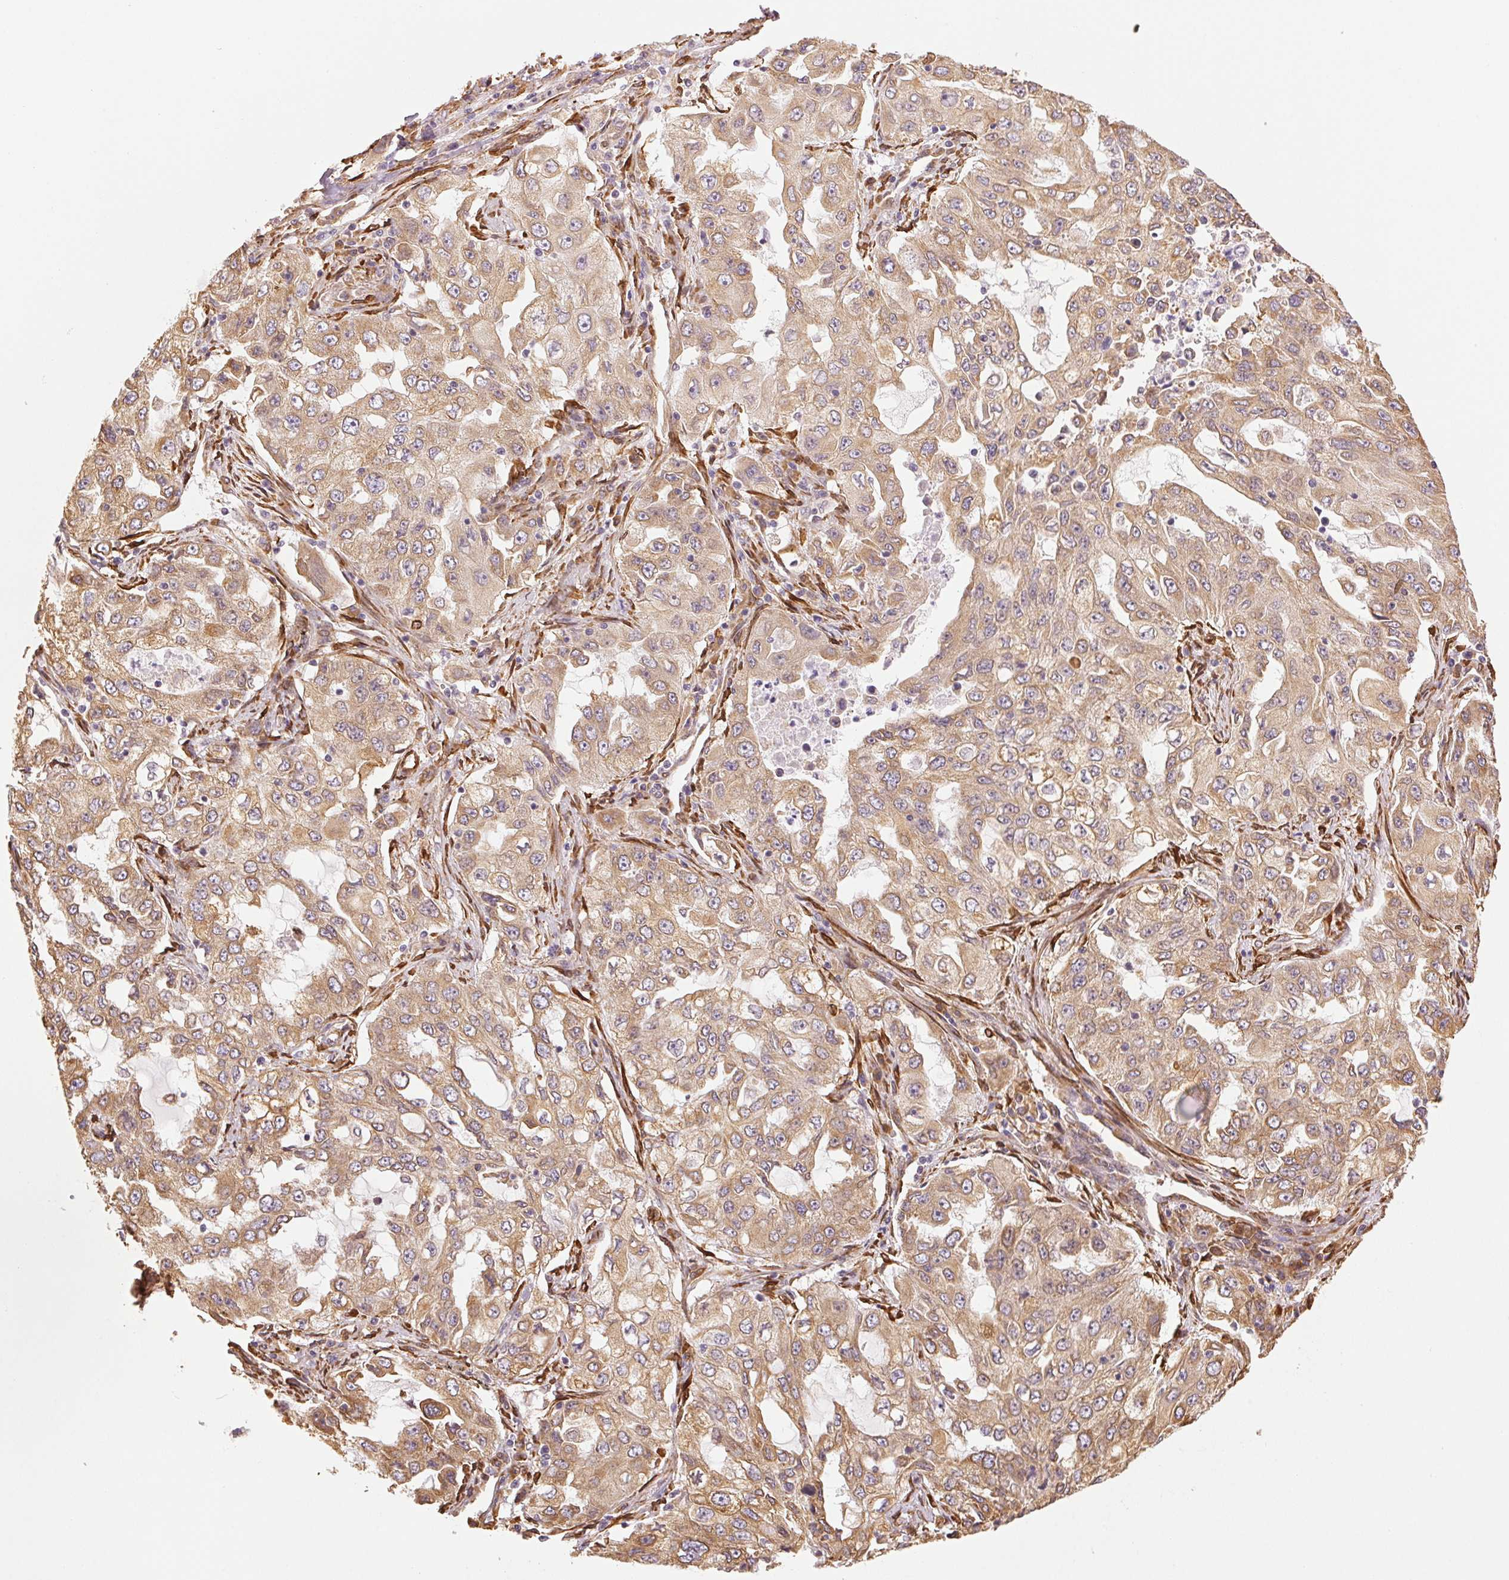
{"staining": {"intensity": "moderate", "quantity": ">75%", "location": "cytoplasmic/membranous"}, "tissue": "lung cancer", "cell_type": "Tumor cells", "image_type": "cancer", "snomed": [{"axis": "morphology", "description": "Adenocarcinoma, NOS"}, {"axis": "topography", "description": "Lung"}], "caption": "Protein expression by IHC demonstrates moderate cytoplasmic/membranous expression in about >75% of tumor cells in lung cancer.", "gene": "RCN3", "patient": {"sex": "female", "age": 61}}